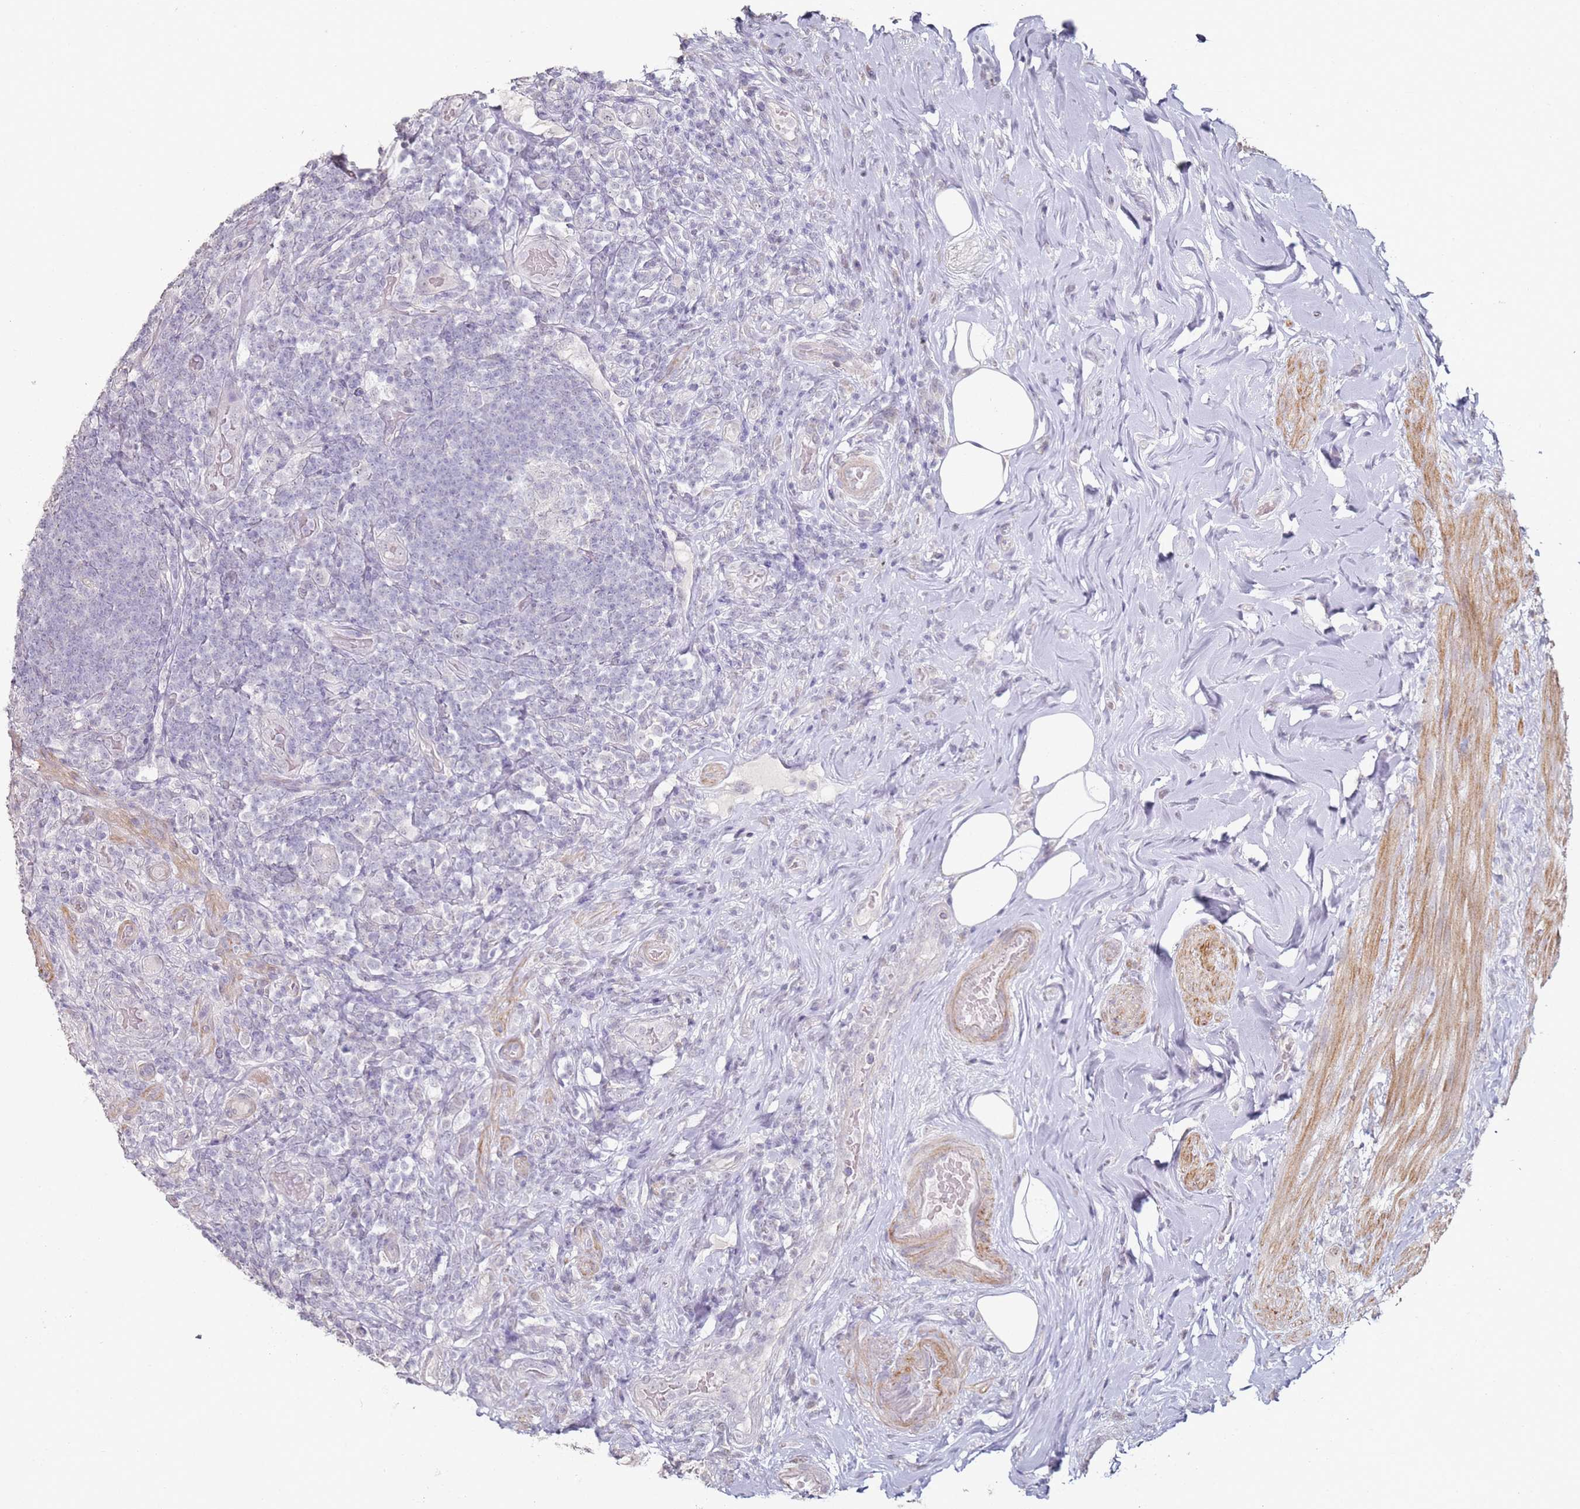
{"staining": {"intensity": "negative", "quantity": "none", "location": "none"}, "tissue": "appendix", "cell_type": "Glandular cells", "image_type": "normal", "snomed": [{"axis": "morphology", "description": "Normal tissue, NOS"}, {"axis": "topography", "description": "Appendix"}], "caption": "Immunohistochemical staining of unremarkable appendix exhibits no significant staining in glandular cells. (Stains: DAB (3,3'-diaminobenzidine) immunohistochemistry (IHC) with hematoxylin counter stain, Microscopy: brightfield microscopy at high magnification).", "gene": "DNAH11", "patient": {"sex": "female", "age": 43}}